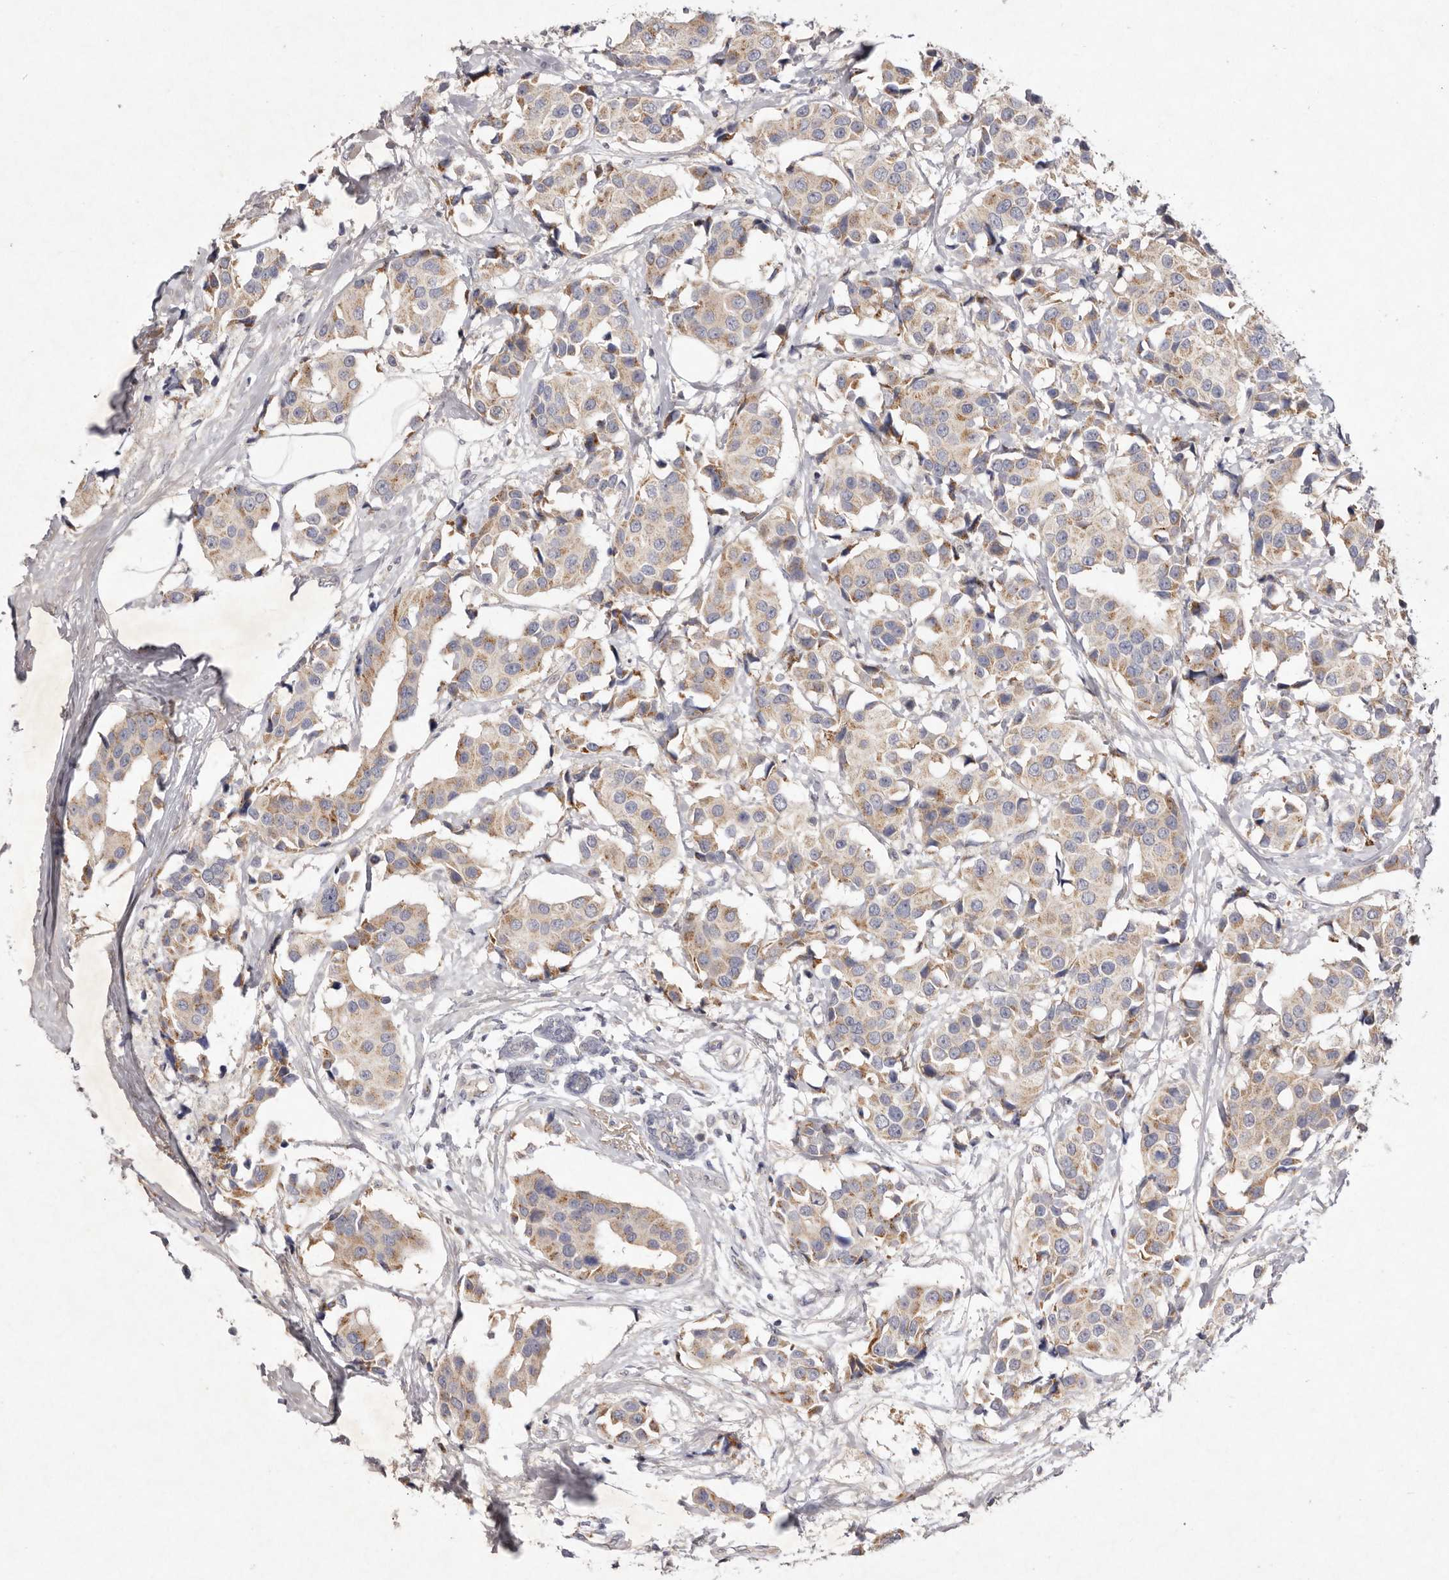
{"staining": {"intensity": "weak", "quantity": ">75%", "location": "cytoplasmic/membranous"}, "tissue": "breast cancer", "cell_type": "Tumor cells", "image_type": "cancer", "snomed": [{"axis": "morphology", "description": "Normal tissue, NOS"}, {"axis": "morphology", "description": "Duct carcinoma"}, {"axis": "topography", "description": "Breast"}], "caption": "Immunohistochemical staining of human invasive ductal carcinoma (breast) displays weak cytoplasmic/membranous protein staining in about >75% of tumor cells.", "gene": "USP24", "patient": {"sex": "female", "age": 39}}